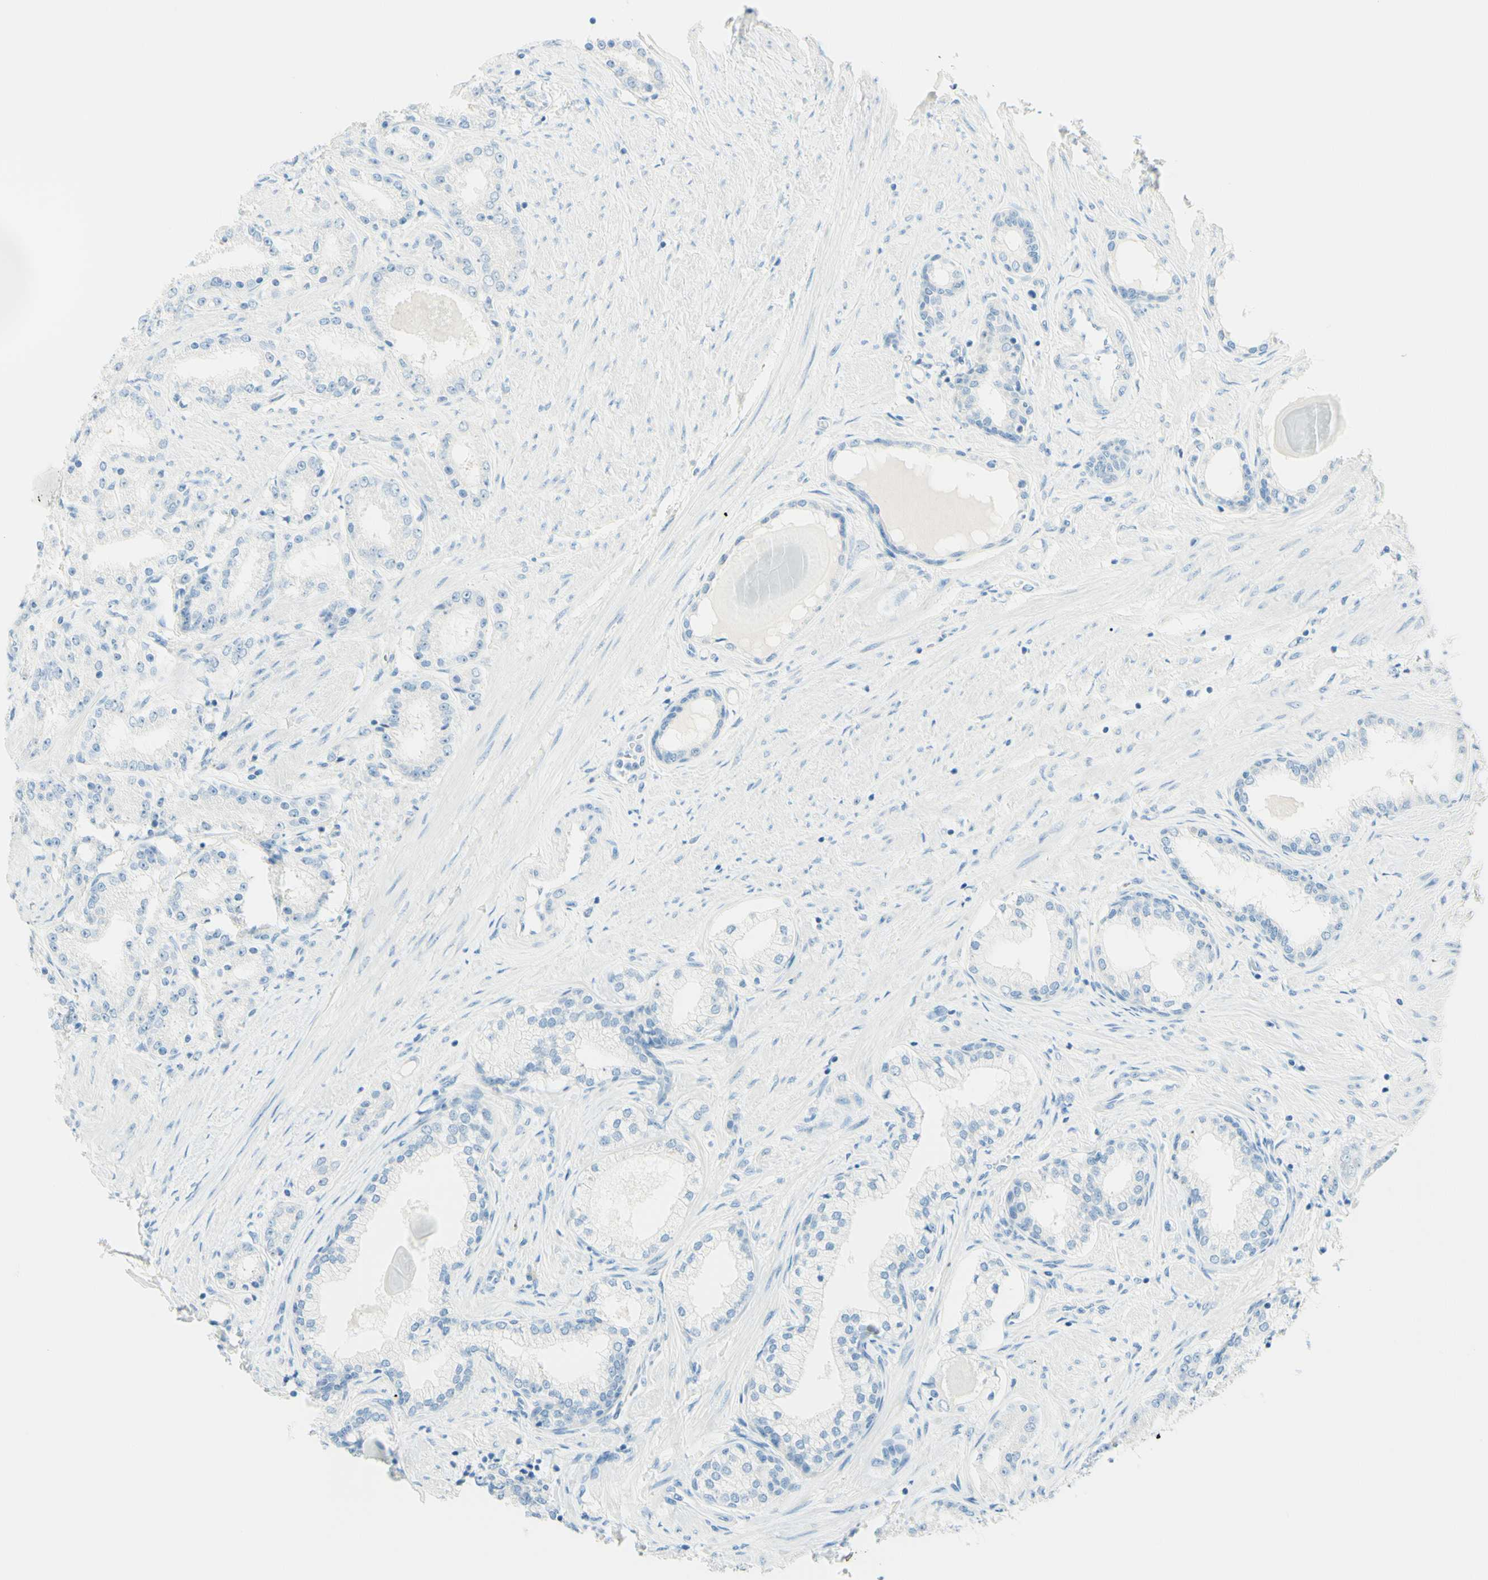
{"staining": {"intensity": "negative", "quantity": "none", "location": "none"}, "tissue": "prostate cancer", "cell_type": "Tumor cells", "image_type": "cancer", "snomed": [{"axis": "morphology", "description": "Adenocarcinoma, Low grade"}, {"axis": "topography", "description": "Prostate"}], "caption": "Prostate cancer (low-grade adenocarcinoma) was stained to show a protein in brown. There is no significant positivity in tumor cells.", "gene": "FMR1NB", "patient": {"sex": "male", "age": 63}}